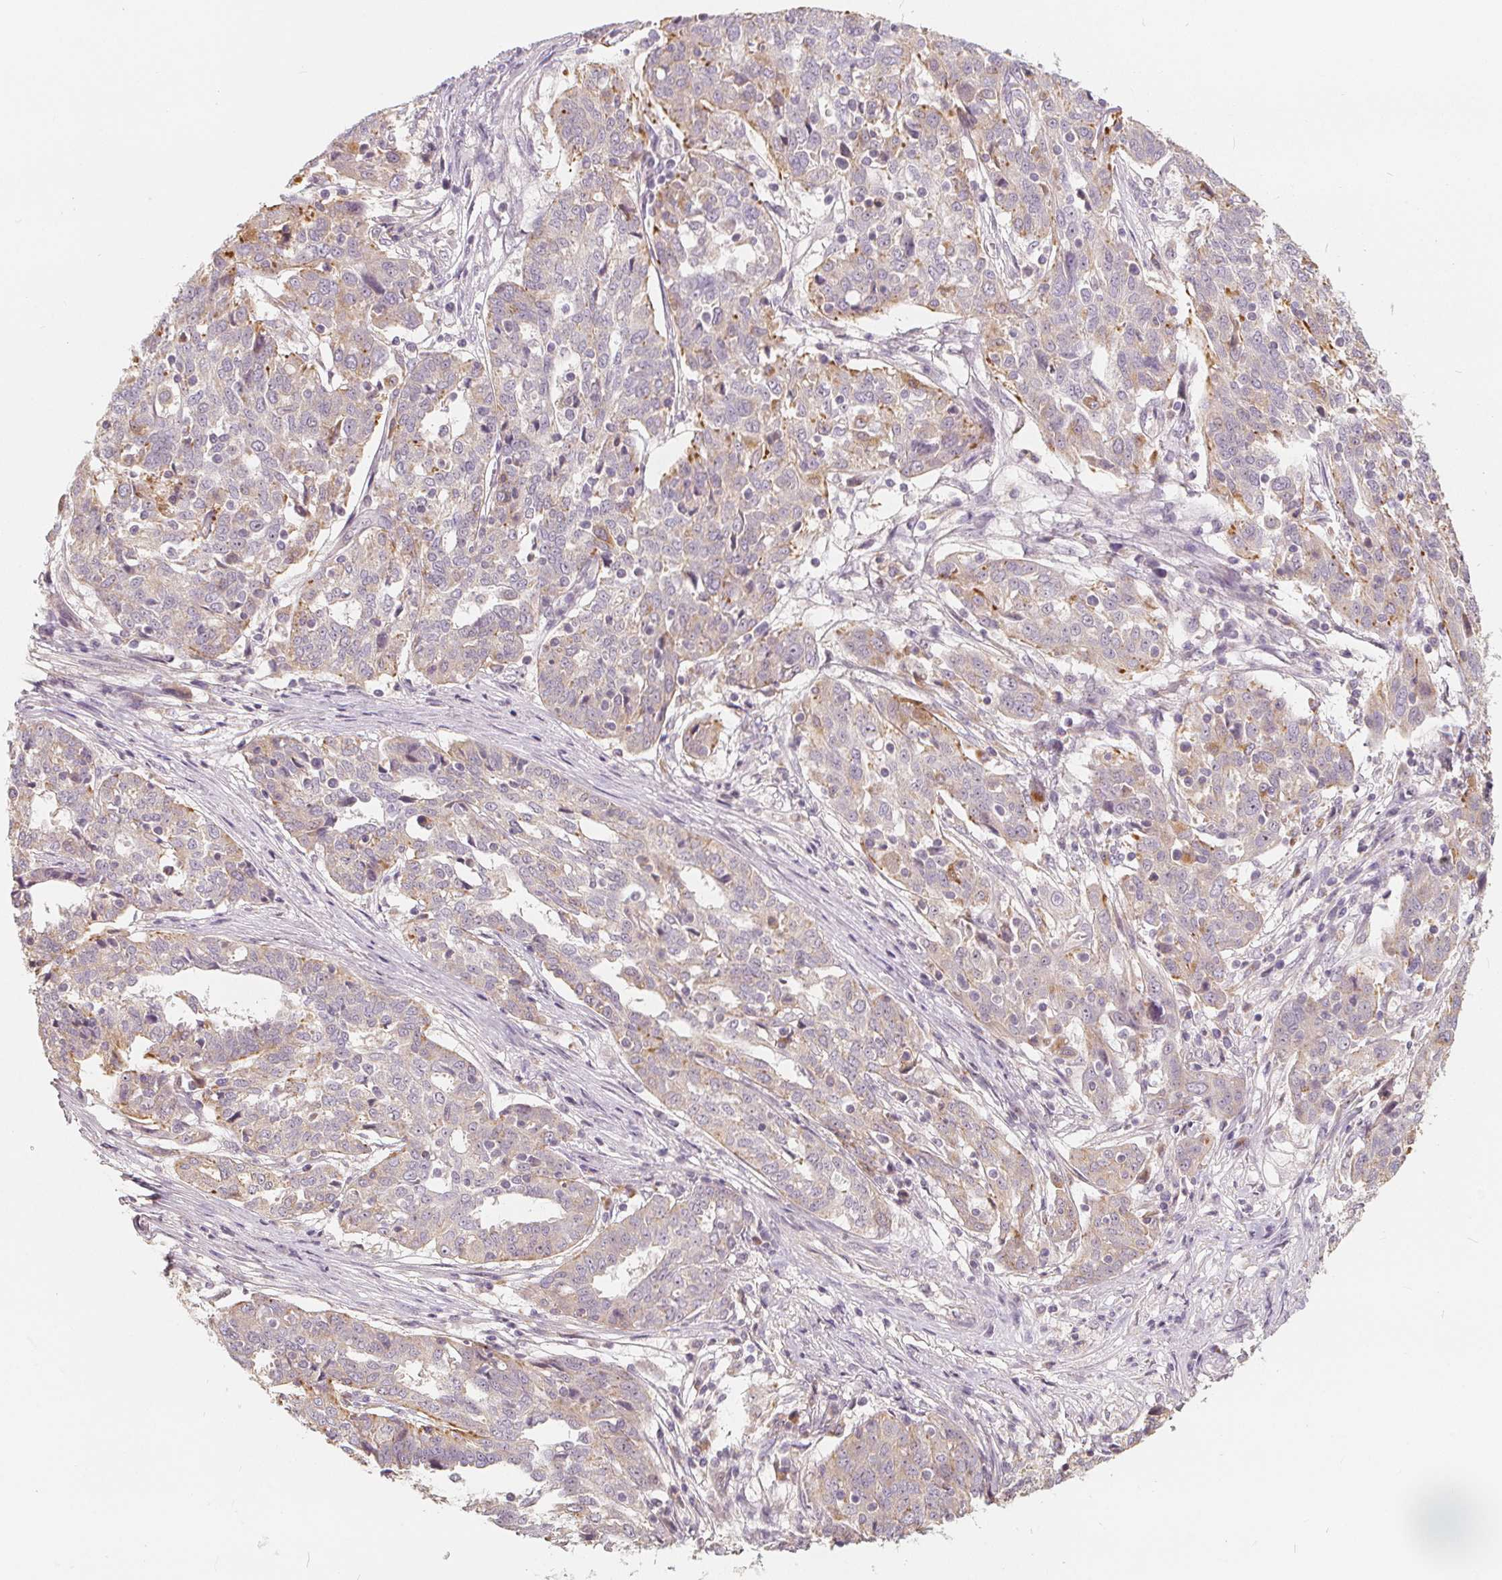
{"staining": {"intensity": "negative", "quantity": "none", "location": "none"}, "tissue": "ovarian cancer", "cell_type": "Tumor cells", "image_type": "cancer", "snomed": [{"axis": "morphology", "description": "Cystadenocarcinoma, serous, NOS"}, {"axis": "topography", "description": "Ovary"}], "caption": "Tumor cells show no significant positivity in ovarian serous cystadenocarcinoma.", "gene": "DRC3", "patient": {"sex": "female", "age": 67}}